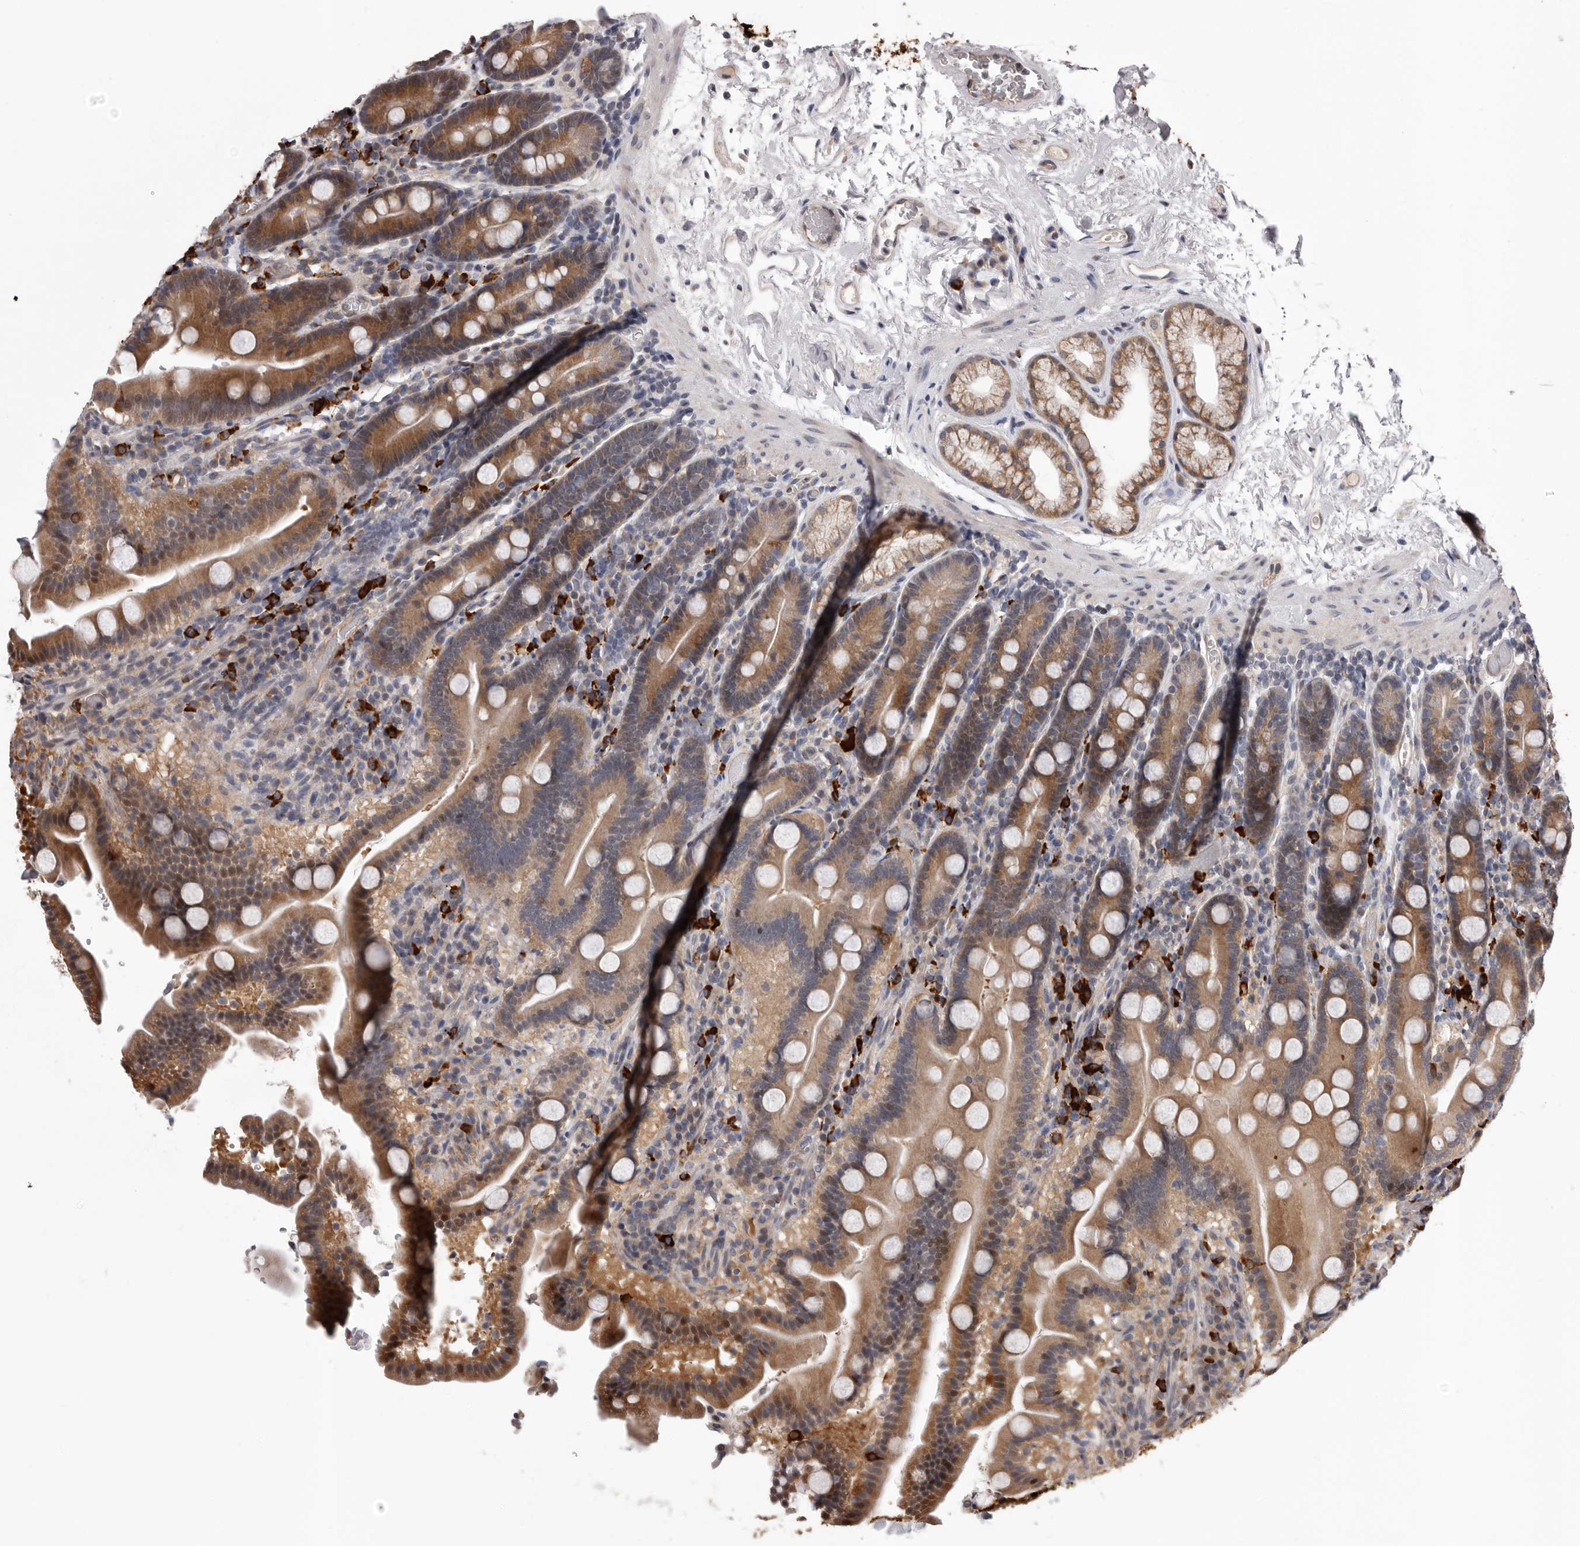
{"staining": {"intensity": "moderate", "quantity": "25%-75%", "location": "cytoplasmic/membranous"}, "tissue": "duodenum", "cell_type": "Glandular cells", "image_type": "normal", "snomed": [{"axis": "morphology", "description": "Normal tissue, NOS"}, {"axis": "topography", "description": "Duodenum"}], "caption": "Glandular cells show medium levels of moderate cytoplasmic/membranous positivity in approximately 25%-75% of cells in benign duodenum.", "gene": "MED8", "patient": {"sex": "male", "age": 55}}